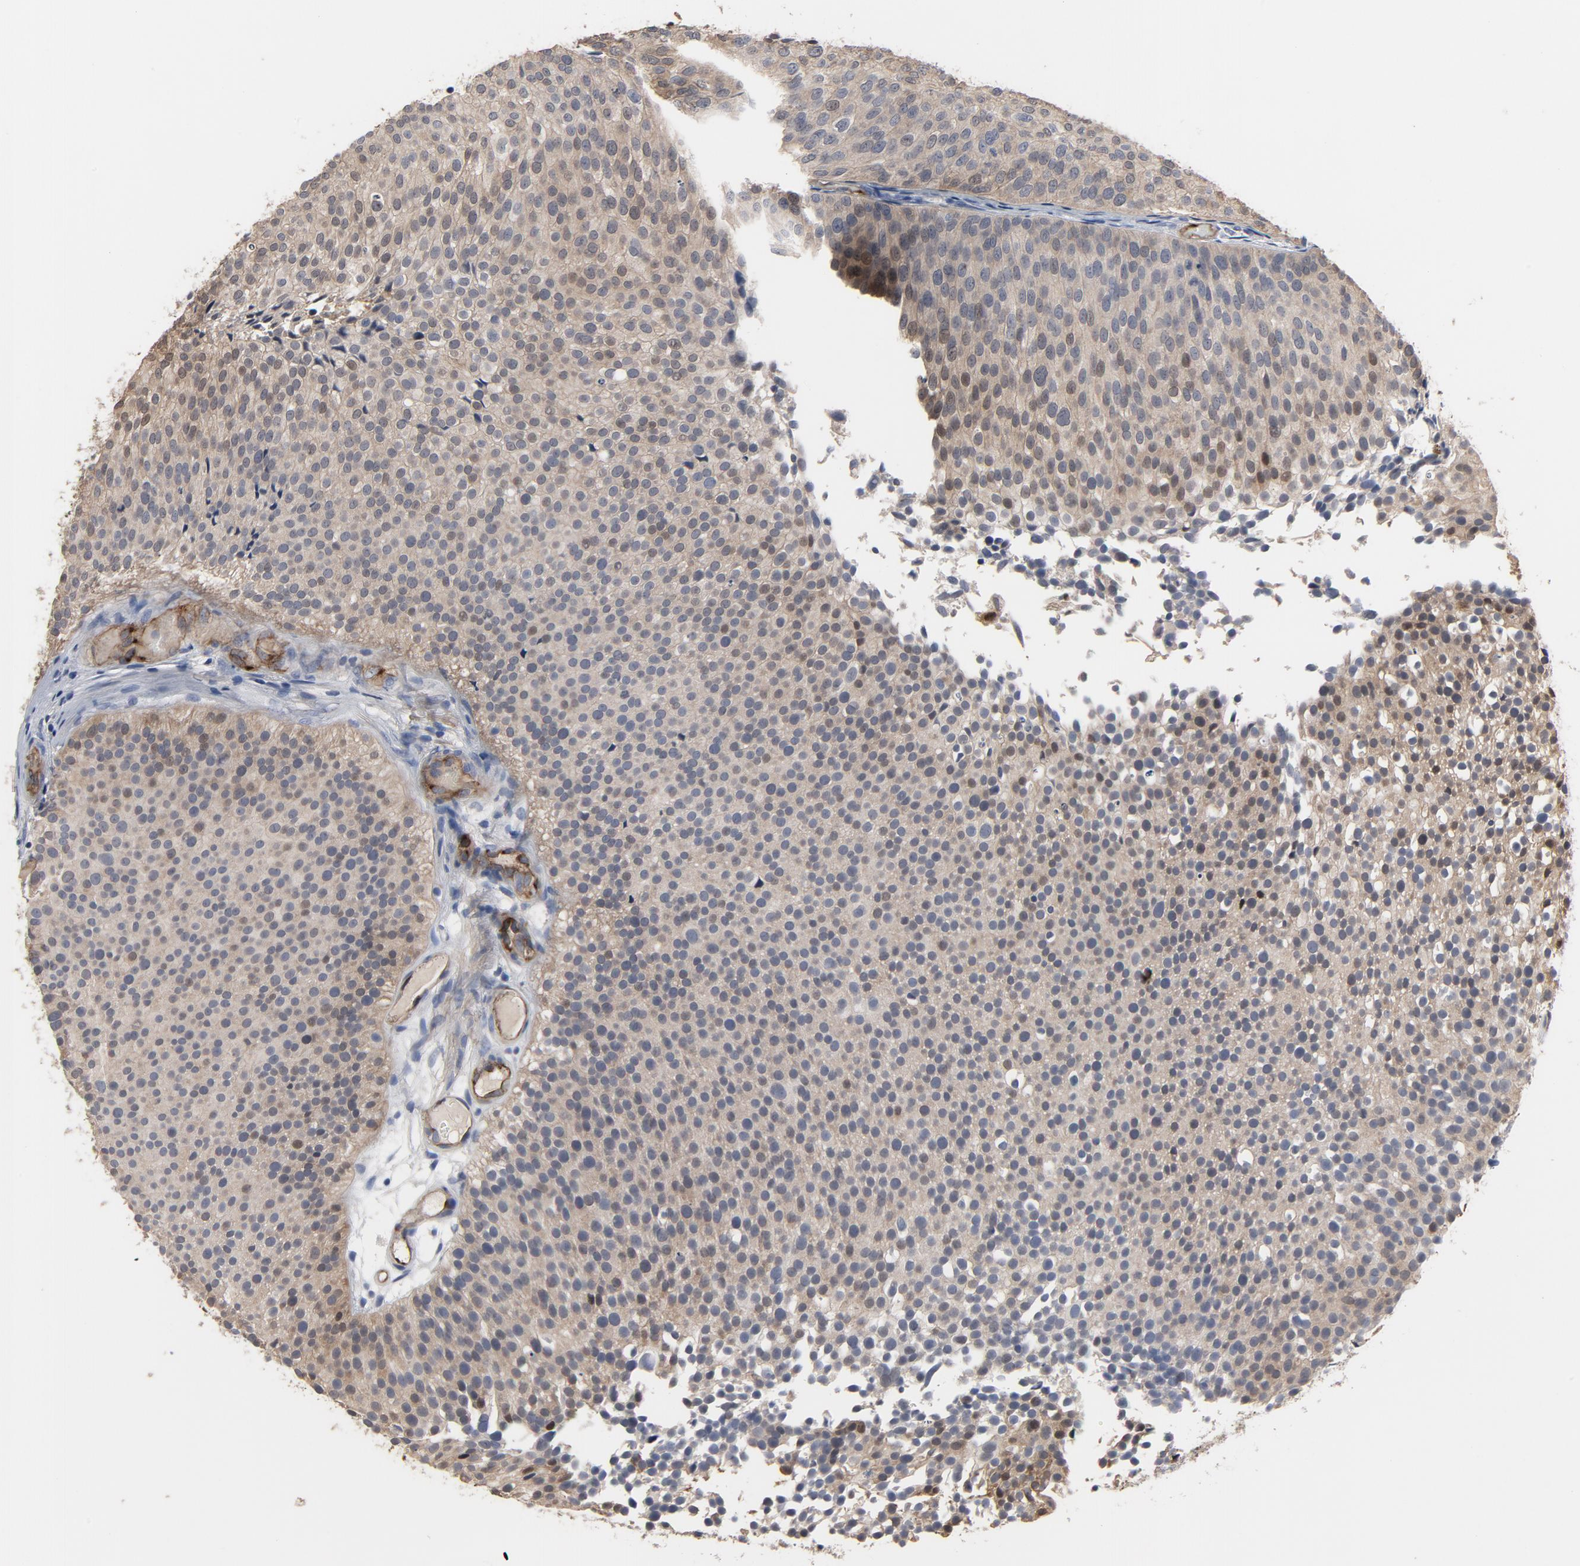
{"staining": {"intensity": "weak", "quantity": ">75%", "location": "cytoplasmic/membranous,nuclear"}, "tissue": "urothelial cancer", "cell_type": "Tumor cells", "image_type": "cancer", "snomed": [{"axis": "morphology", "description": "Urothelial carcinoma, Low grade"}, {"axis": "topography", "description": "Urinary bladder"}], "caption": "Immunohistochemistry (DAB) staining of low-grade urothelial carcinoma demonstrates weak cytoplasmic/membranous and nuclear protein expression in approximately >75% of tumor cells.", "gene": "KDR", "patient": {"sex": "male", "age": 85}}